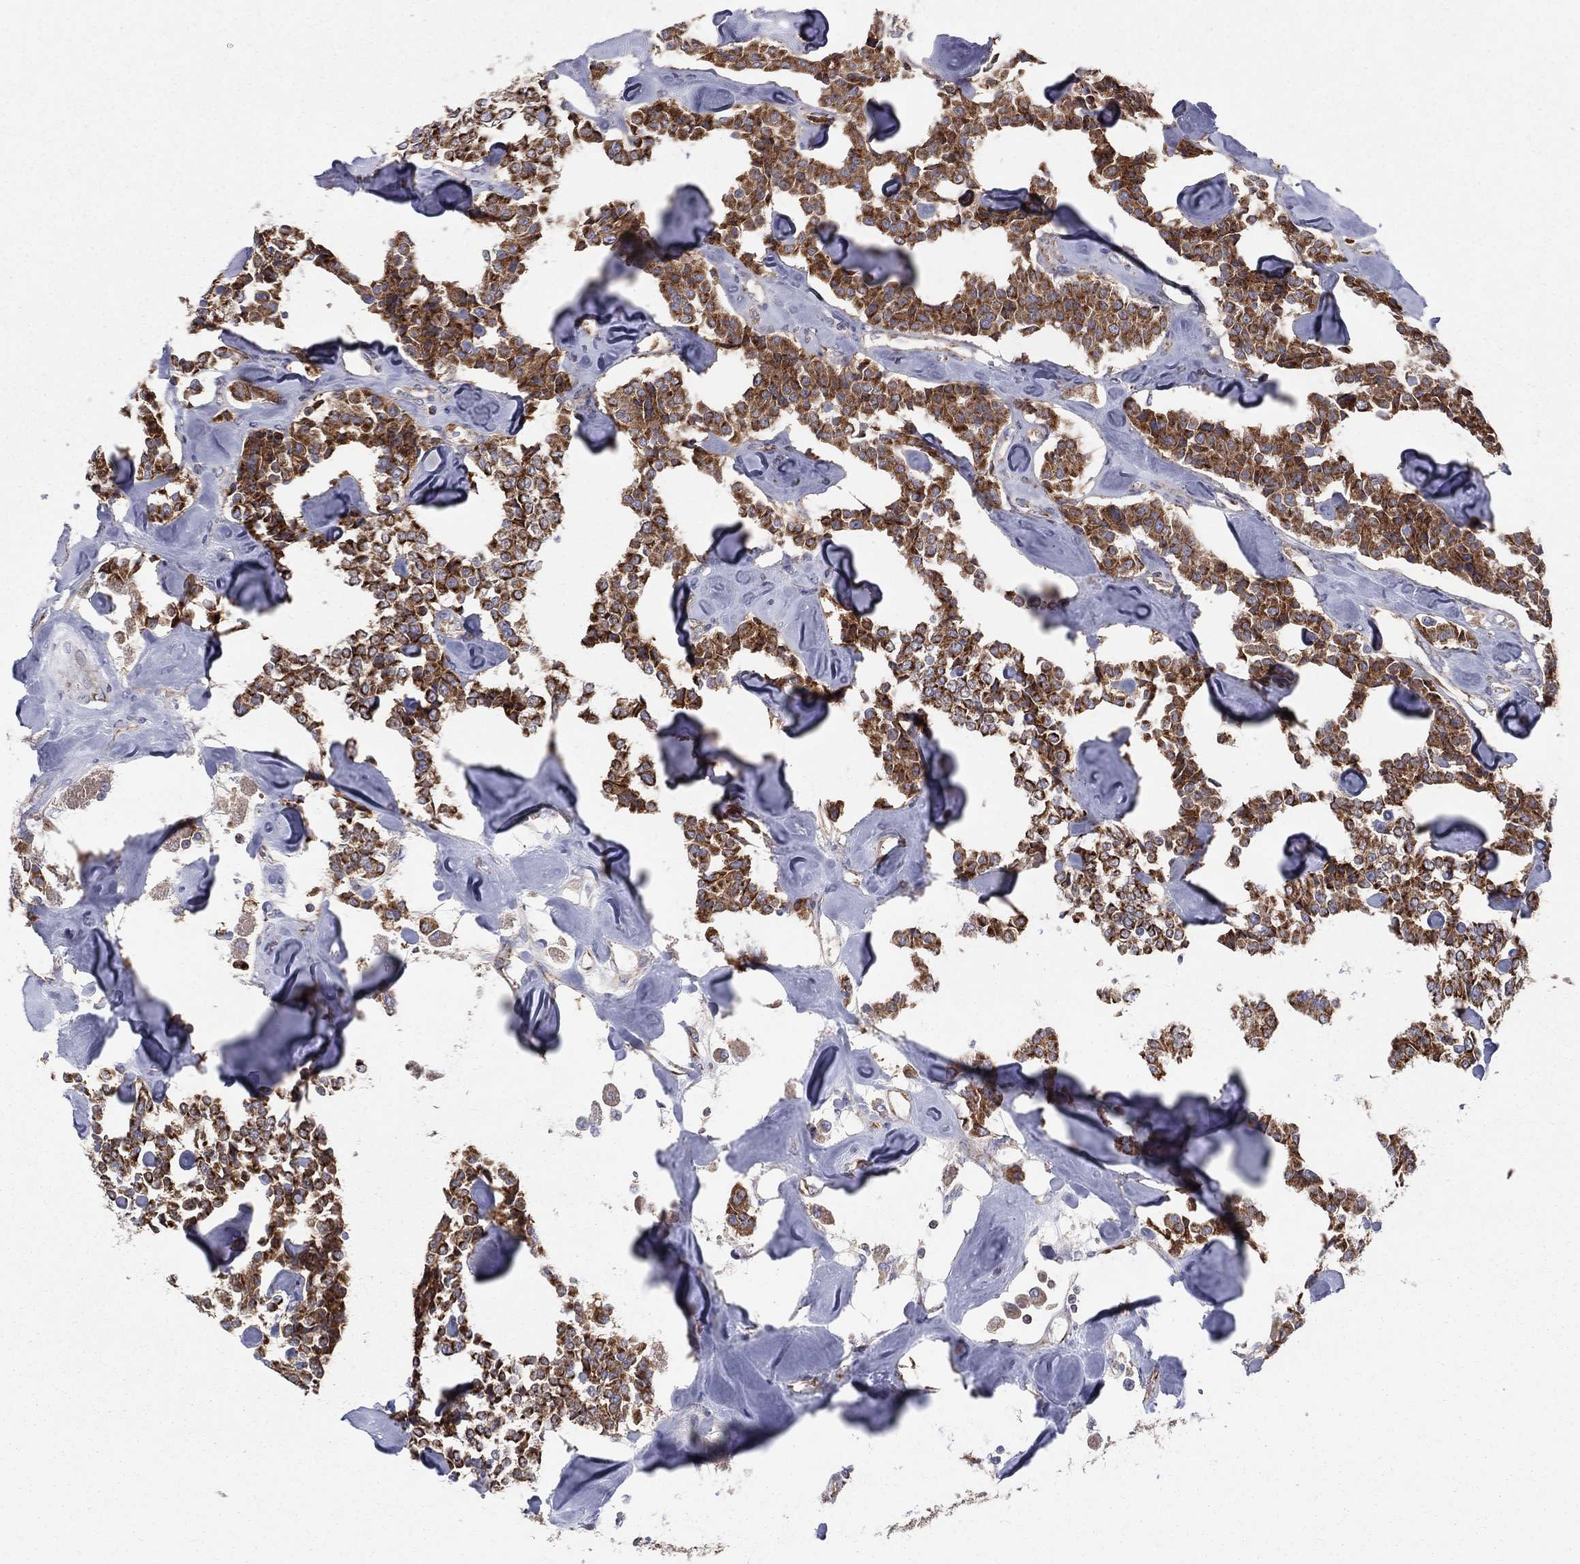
{"staining": {"intensity": "strong", "quantity": ">75%", "location": "cytoplasmic/membranous"}, "tissue": "carcinoid", "cell_type": "Tumor cells", "image_type": "cancer", "snomed": [{"axis": "morphology", "description": "Carcinoid, malignant, NOS"}, {"axis": "topography", "description": "Pancreas"}], "caption": "Malignant carcinoid was stained to show a protein in brown. There is high levels of strong cytoplasmic/membranous positivity in about >75% of tumor cells. (DAB = brown stain, brightfield microscopy at high magnification).", "gene": "MIX23", "patient": {"sex": "male", "age": 41}}